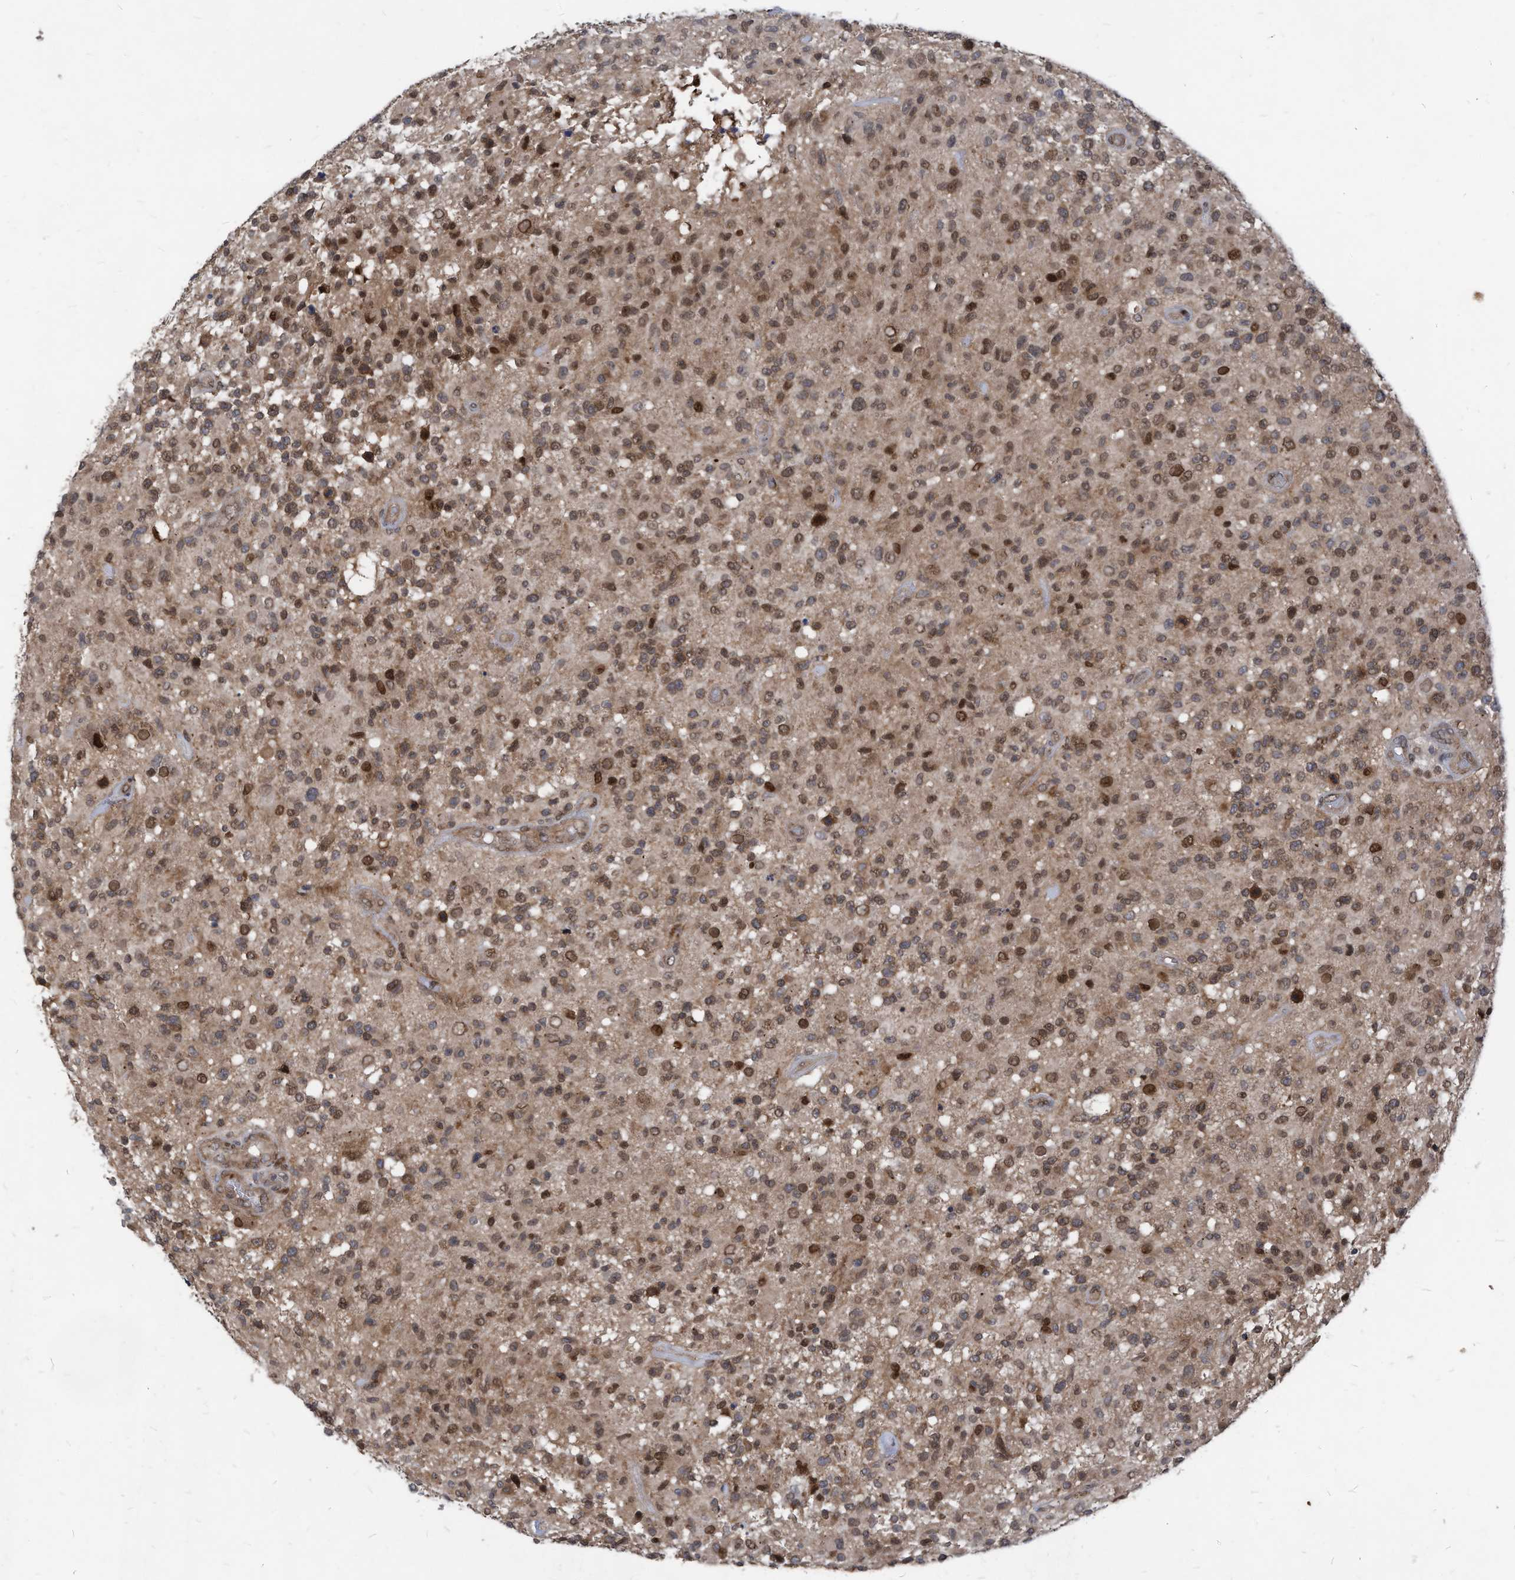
{"staining": {"intensity": "moderate", "quantity": ">75%", "location": "nuclear"}, "tissue": "glioma", "cell_type": "Tumor cells", "image_type": "cancer", "snomed": [{"axis": "morphology", "description": "Glioma, malignant, High grade"}, {"axis": "morphology", "description": "Glioblastoma, NOS"}, {"axis": "topography", "description": "Brain"}], "caption": "DAB immunohistochemical staining of glioblastoma shows moderate nuclear protein expression in about >75% of tumor cells. (DAB (3,3'-diaminobenzidine) IHC with brightfield microscopy, high magnification).", "gene": "KPNB1", "patient": {"sex": "male", "age": 60}}